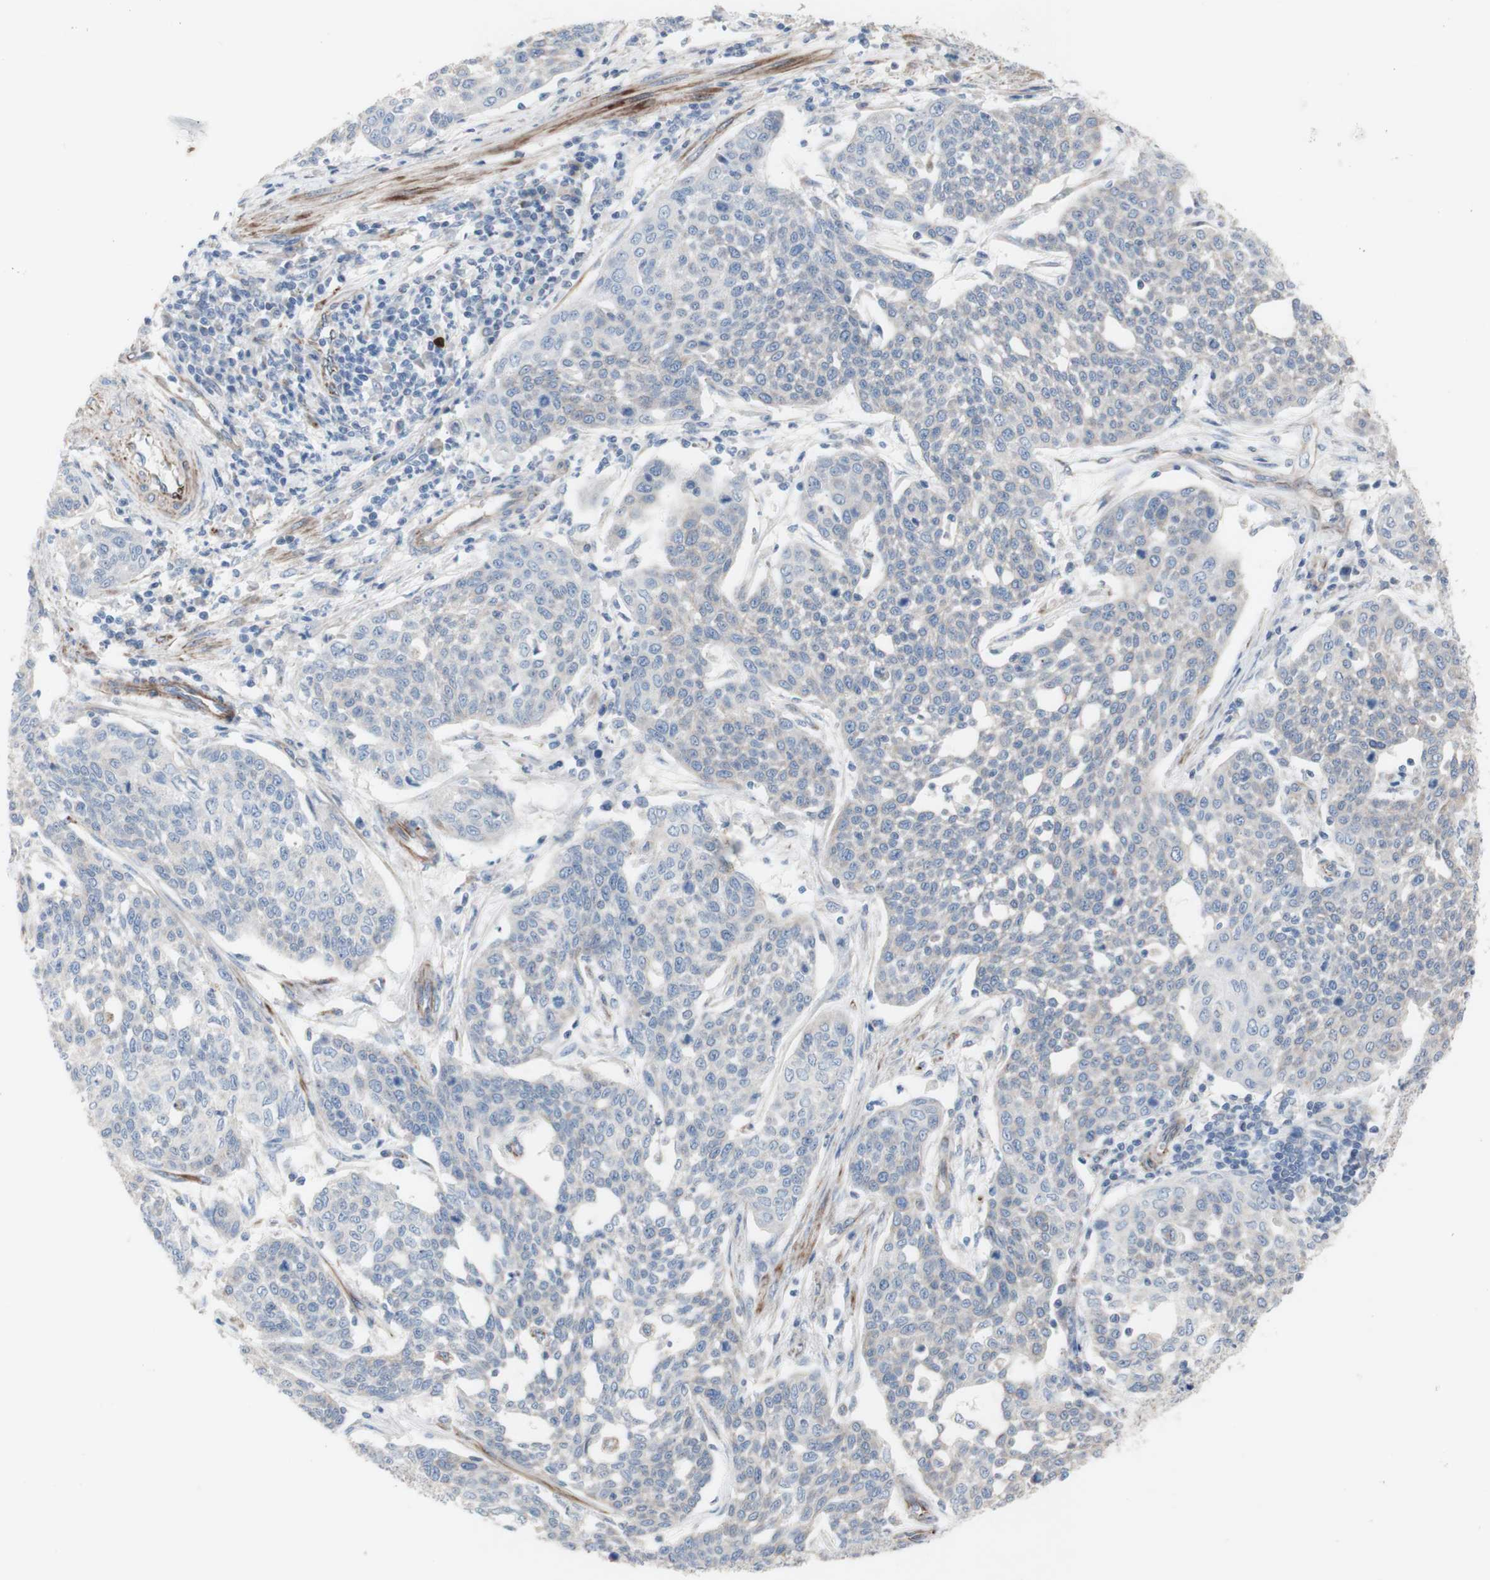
{"staining": {"intensity": "negative", "quantity": "none", "location": "none"}, "tissue": "cervical cancer", "cell_type": "Tumor cells", "image_type": "cancer", "snomed": [{"axis": "morphology", "description": "Squamous cell carcinoma, NOS"}, {"axis": "topography", "description": "Cervix"}], "caption": "Squamous cell carcinoma (cervical) was stained to show a protein in brown. There is no significant positivity in tumor cells. (DAB immunohistochemistry, high magnification).", "gene": "AGPAT5", "patient": {"sex": "female", "age": 34}}